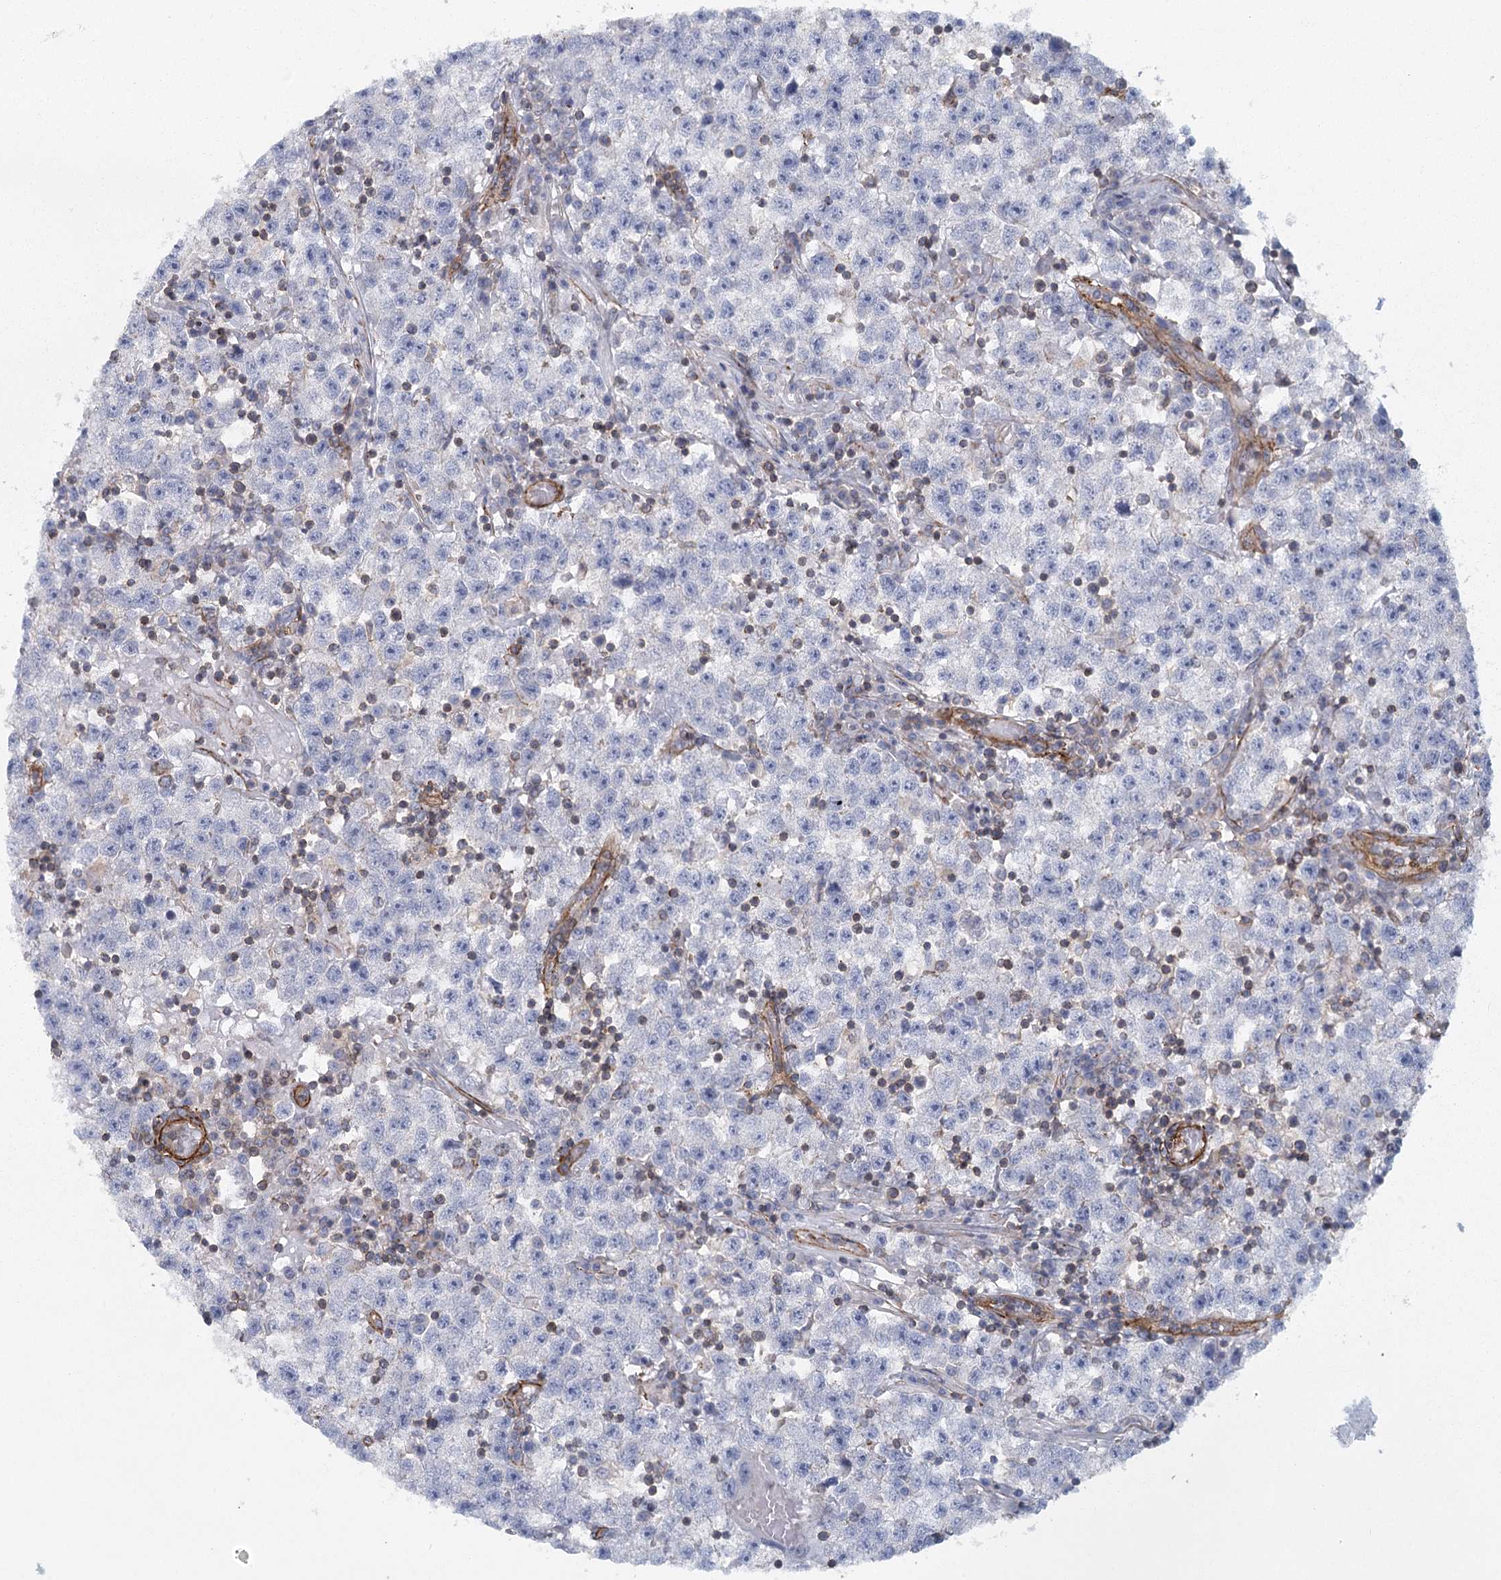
{"staining": {"intensity": "negative", "quantity": "none", "location": "none"}, "tissue": "testis cancer", "cell_type": "Tumor cells", "image_type": "cancer", "snomed": [{"axis": "morphology", "description": "Seminoma, NOS"}, {"axis": "topography", "description": "Testis"}], "caption": "DAB (3,3'-diaminobenzidine) immunohistochemical staining of human testis cancer (seminoma) shows no significant expression in tumor cells. The staining is performed using DAB (3,3'-diaminobenzidine) brown chromogen with nuclei counter-stained in using hematoxylin.", "gene": "IFT46", "patient": {"sex": "male", "age": 22}}